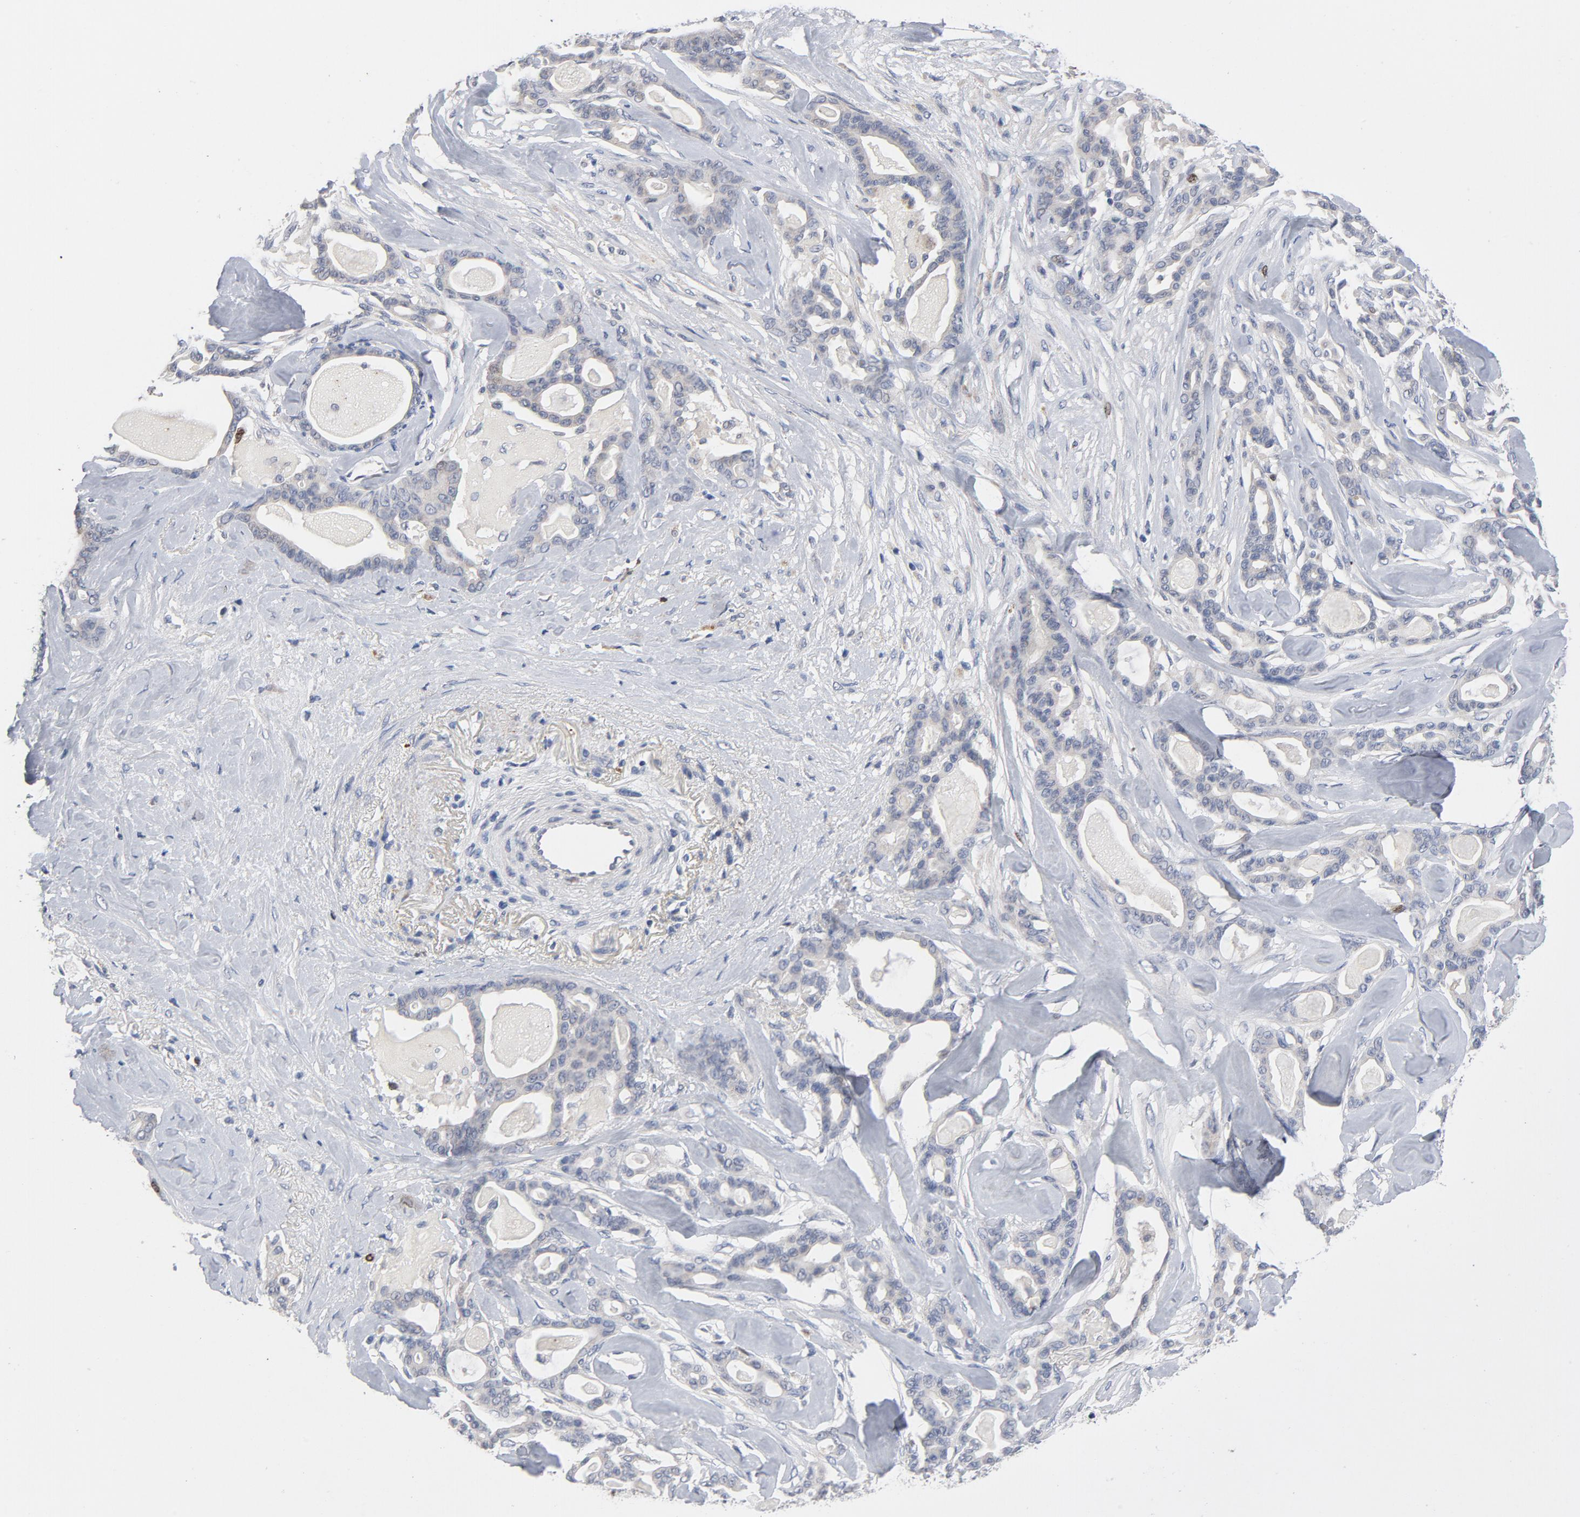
{"staining": {"intensity": "negative", "quantity": "none", "location": "none"}, "tissue": "pancreatic cancer", "cell_type": "Tumor cells", "image_type": "cancer", "snomed": [{"axis": "morphology", "description": "Adenocarcinoma, NOS"}, {"axis": "topography", "description": "Pancreas"}], "caption": "A high-resolution photomicrograph shows immunohistochemistry (IHC) staining of pancreatic adenocarcinoma, which demonstrates no significant staining in tumor cells.", "gene": "BIRC5", "patient": {"sex": "male", "age": 63}}